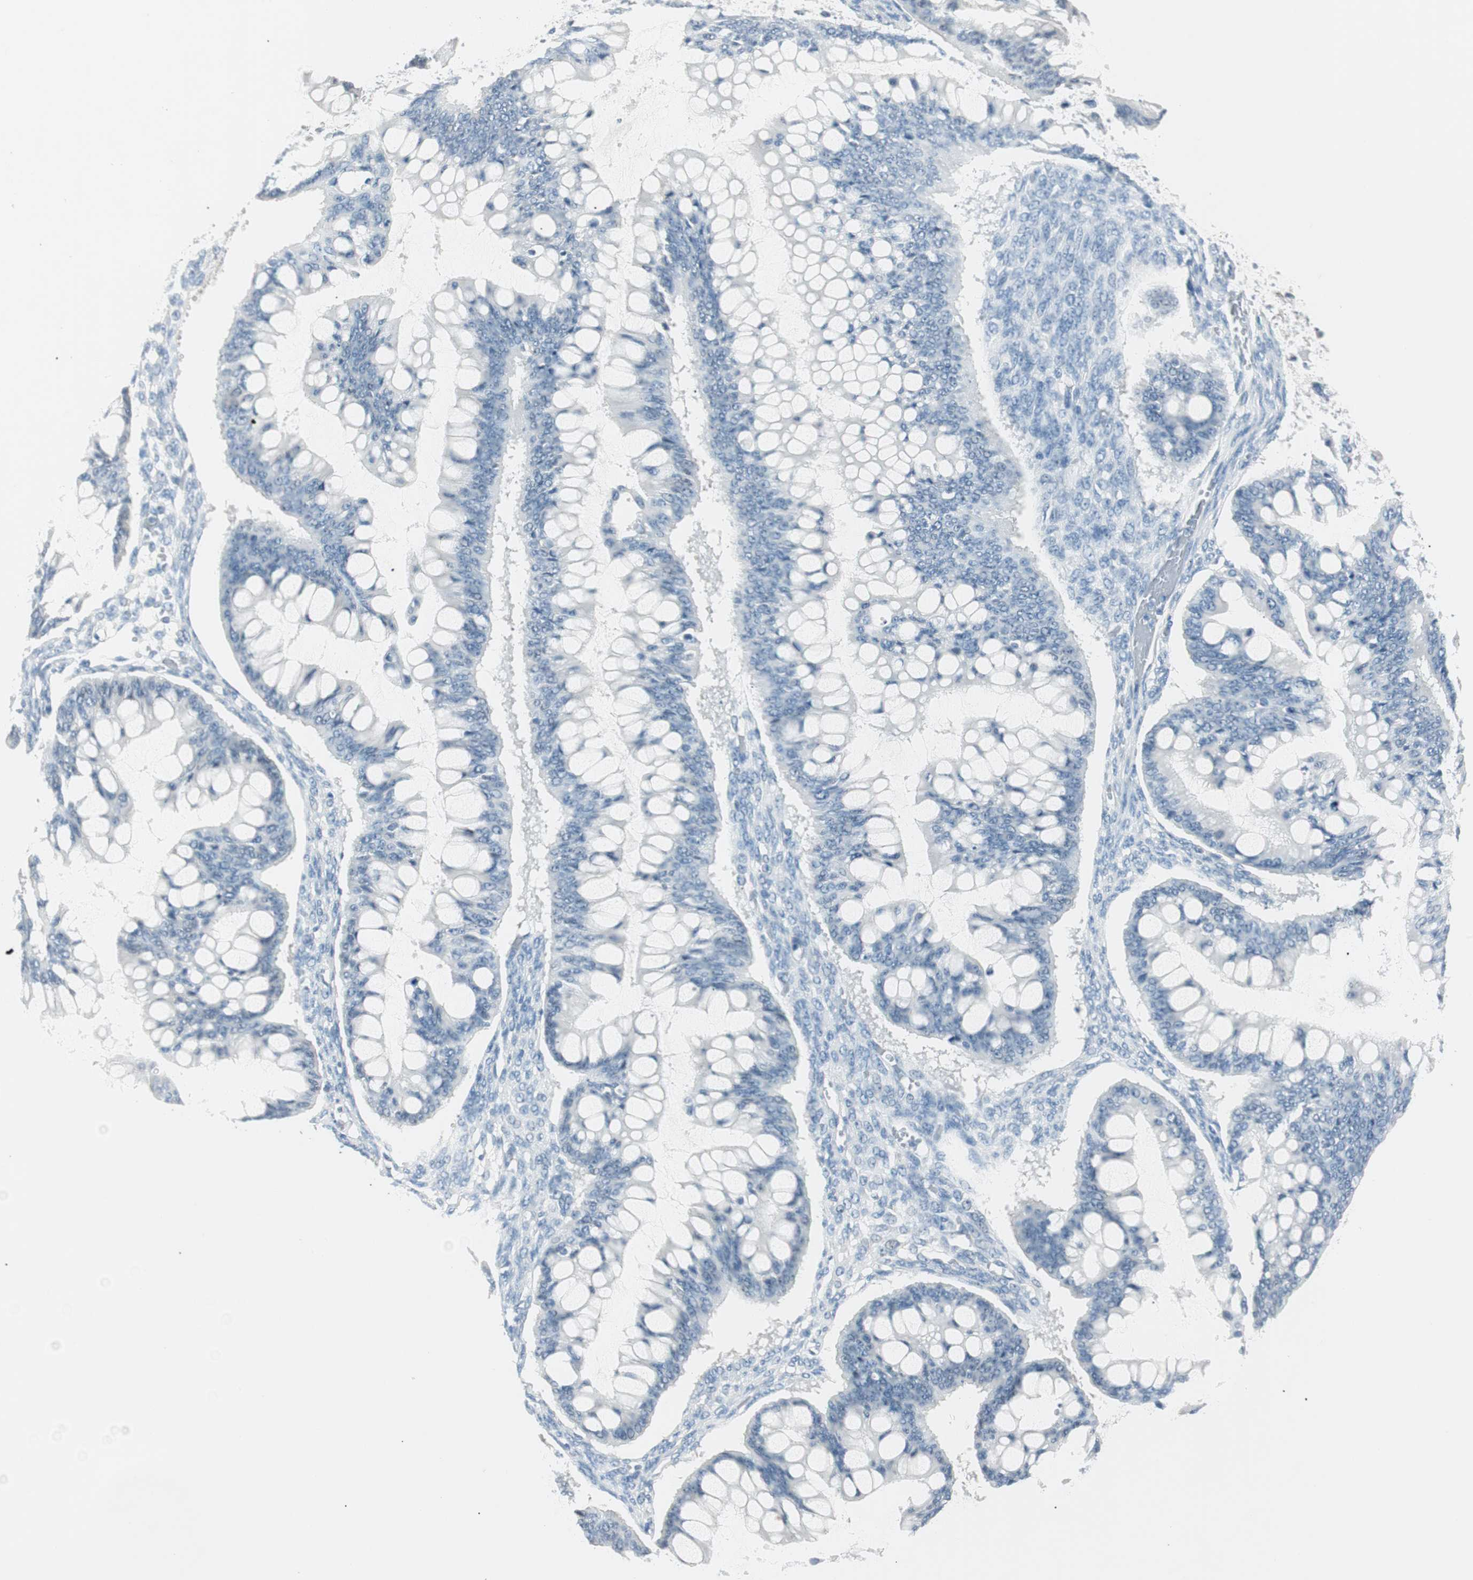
{"staining": {"intensity": "negative", "quantity": "none", "location": "none"}, "tissue": "ovarian cancer", "cell_type": "Tumor cells", "image_type": "cancer", "snomed": [{"axis": "morphology", "description": "Cystadenocarcinoma, mucinous, NOS"}, {"axis": "topography", "description": "Ovary"}], "caption": "DAB immunohistochemical staining of ovarian mucinous cystadenocarcinoma shows no significant staining in tumor cells.", "gene": "HOXB13", "patient": {"sex": "female", "age": 73}}